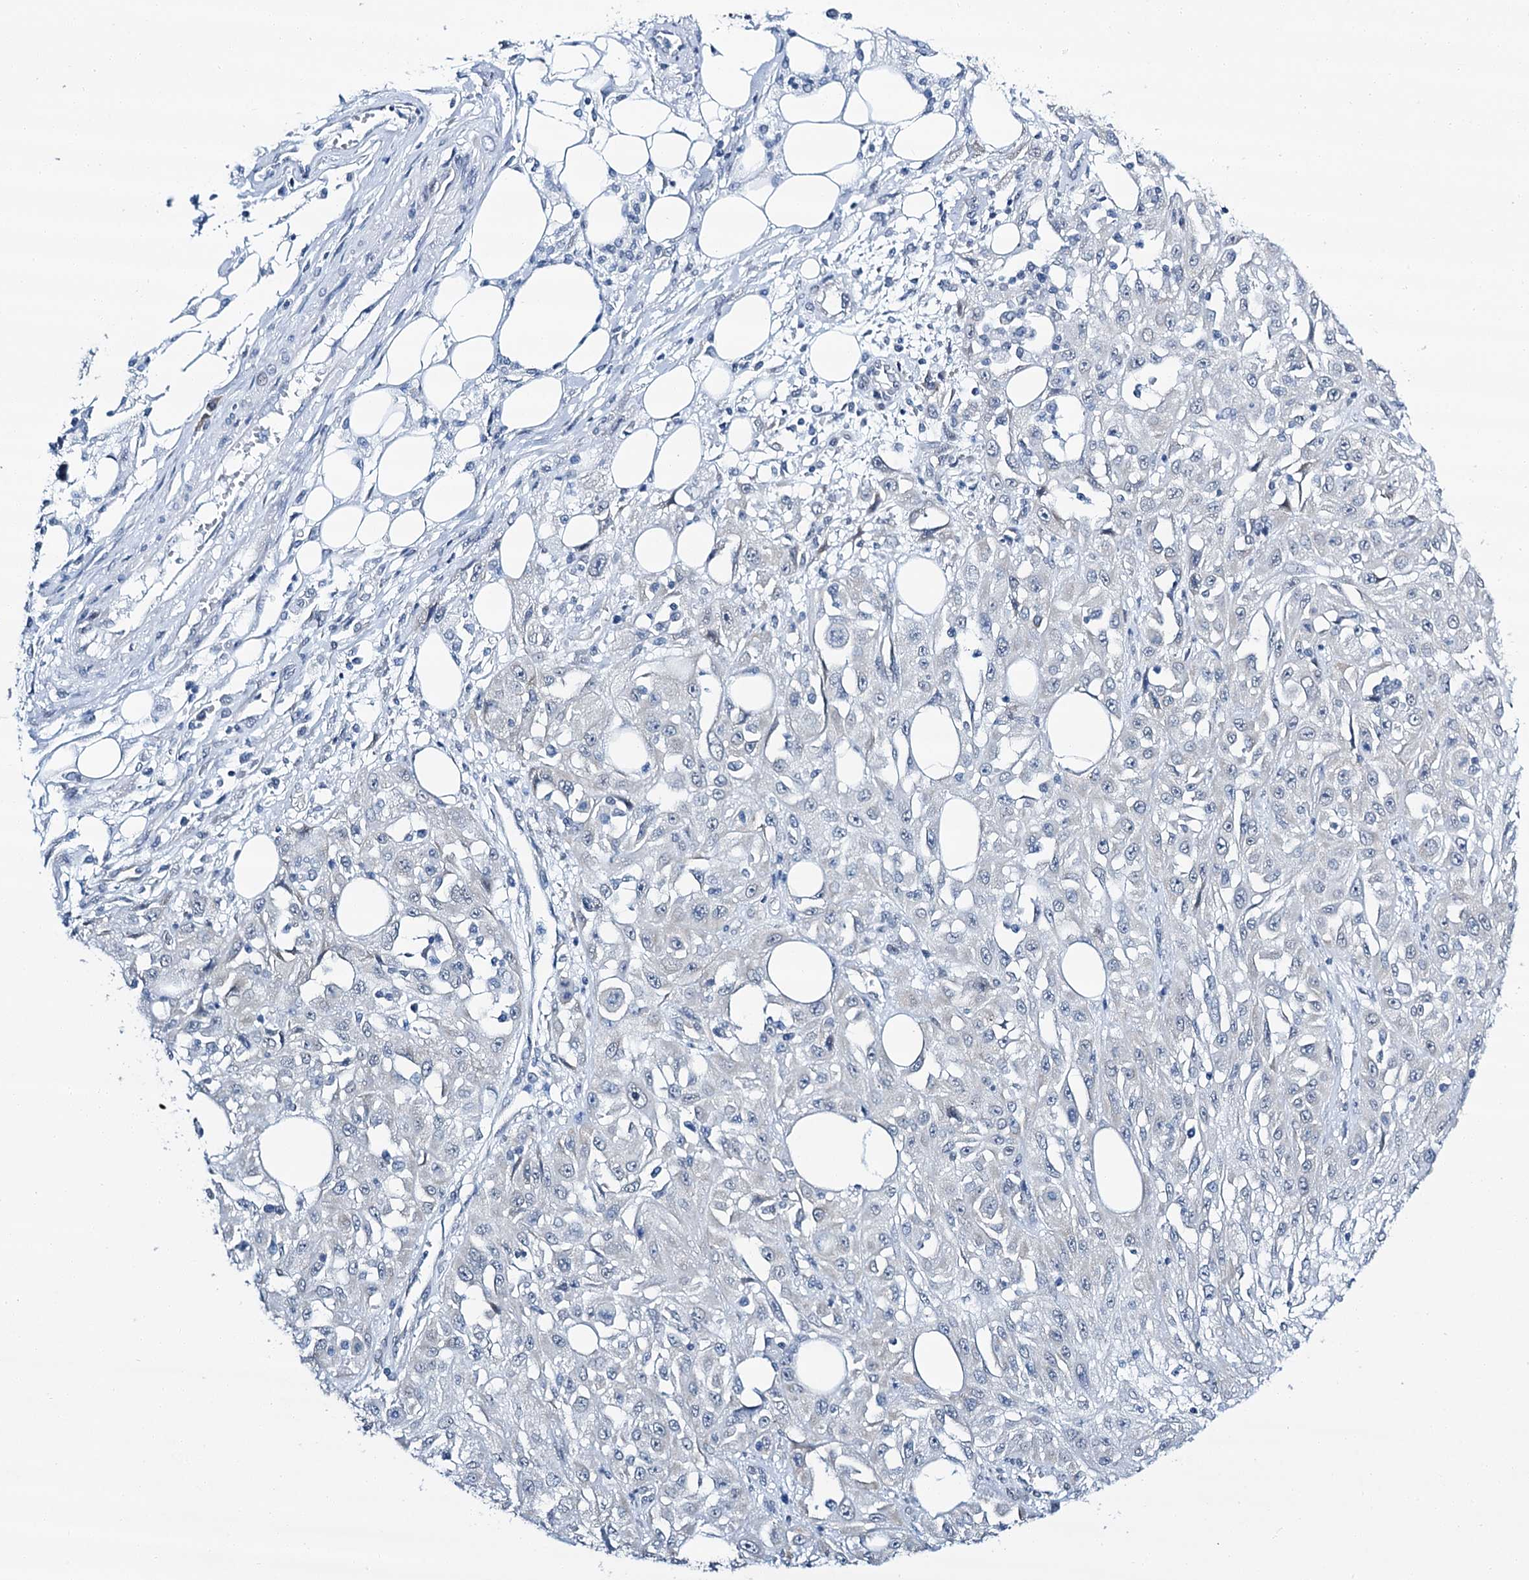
{"staining": {"intensity": "negative", "quantity": "none", "location": "none"}, "tissue": "skin cancer", "cell_type": "Tumor cells", "image_type": "cancer", "snomed": [{"axis": "morphology", "description": "Squamous cell carcinoma, NOS"}, {"axis": "morphology", "description": "Squamous cell carcinoma, metastatic, NOS"}, {"axis": "topography", "description": "Skin"}, {"axis": "topography", "description": "Lymph node"}], "caption": "The micrograph demonstrates no significant expression in tumor cells of skin cancer (squamous cell carcinoma).", "gene": "SPATS2", "patient": {"sex": "male", "age": 75}}